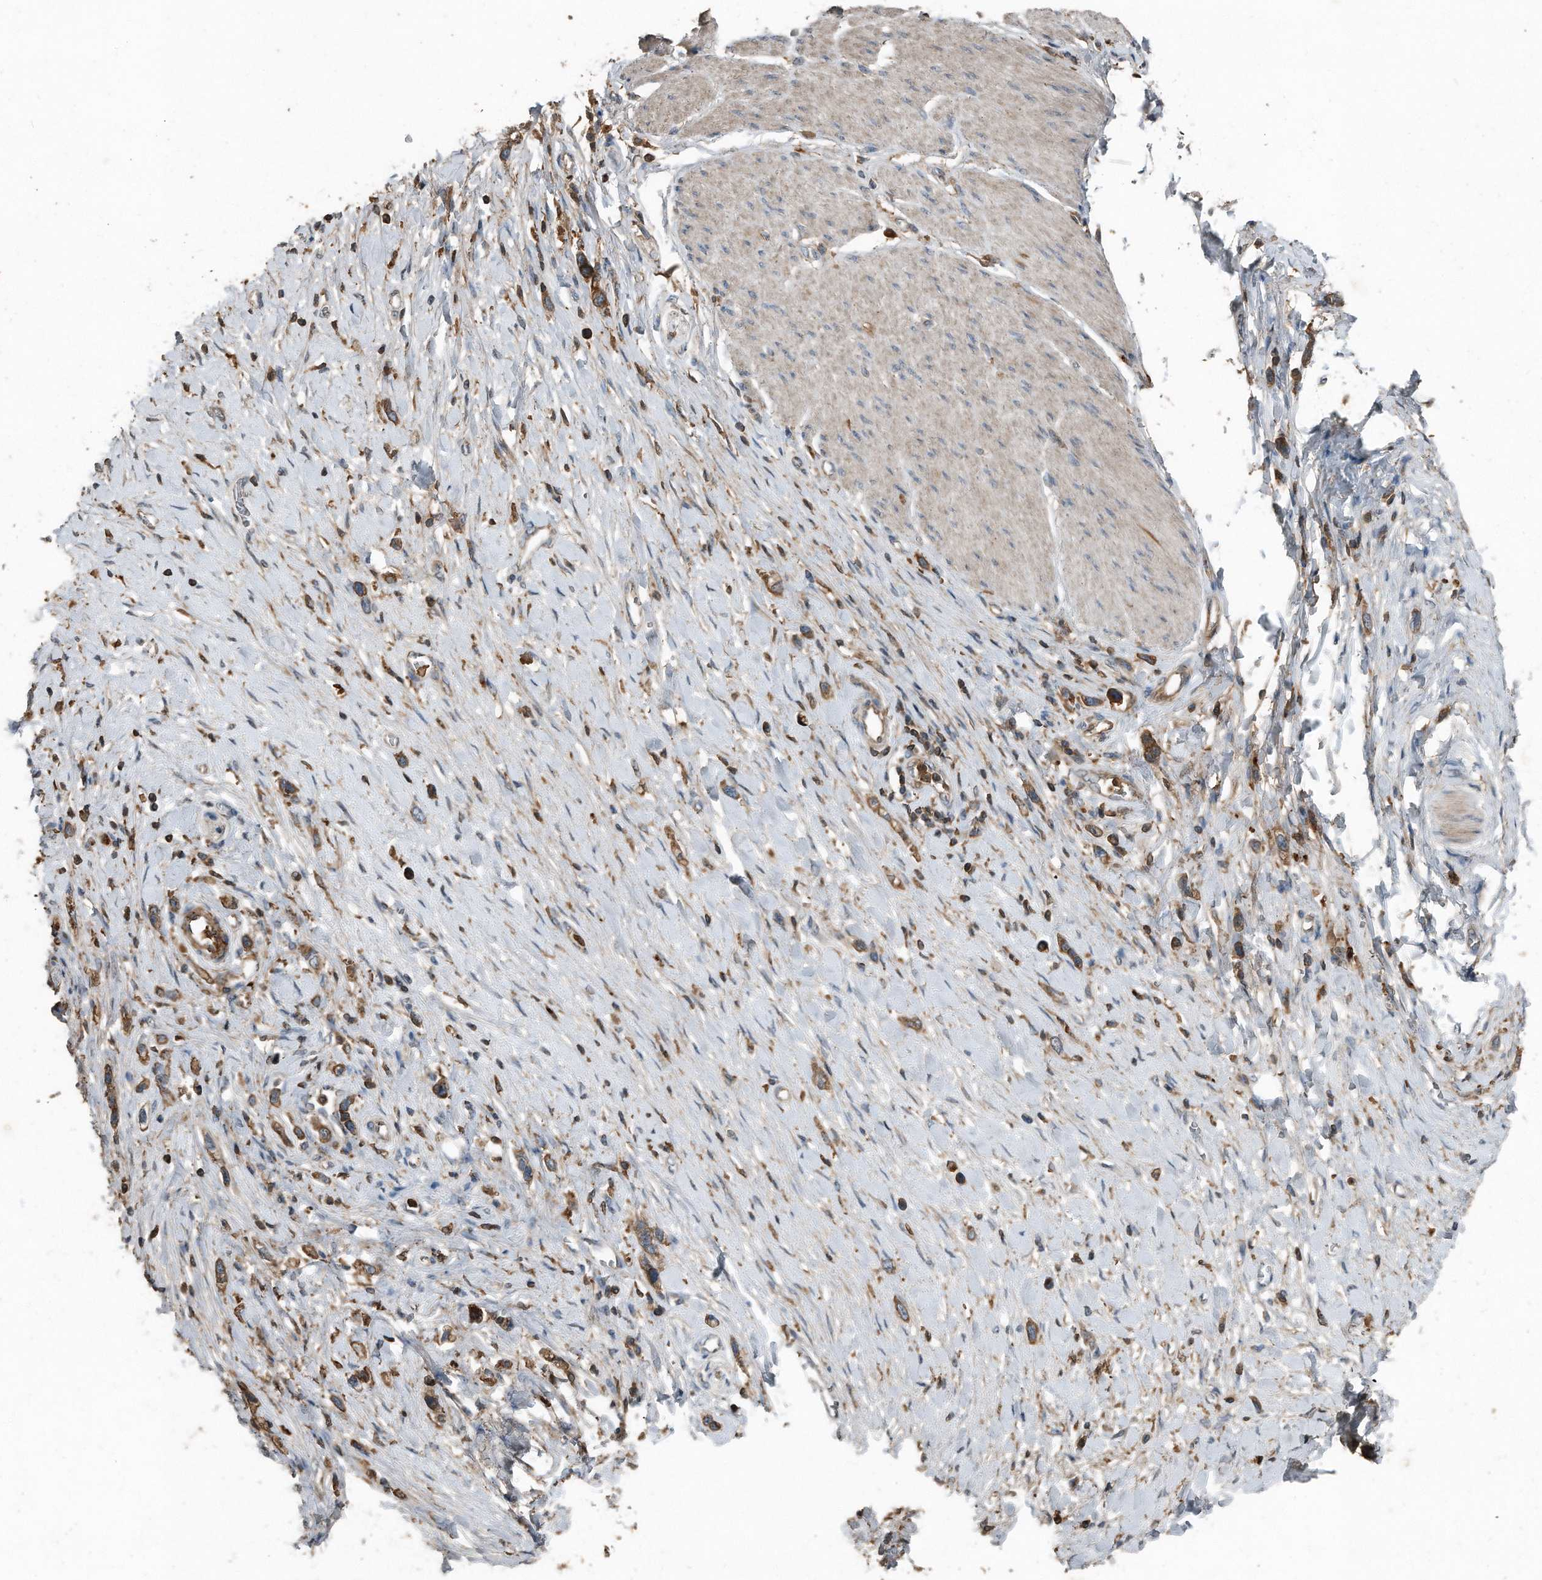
{"staining": {"intensity": "moderate", "quantity": ">75%", "location": "cytoplasmic/membranous"}, "tissue": "stomach cancer", "cell_type": "Tumor cells", "image_type": "cancer", "snomed": [{"axis": "morphology", "description": "Adenocarcinoma, NOS"}, {"axis": "topography", "description": "Stomach"}], "caption": "Immunohistochemistry photomicrograph of human stomach adenocarcinoma stained for a protein (brown), which demonstrates medium levels of moderate cytoplasmic/membranous positivity in approximately >75% of tumor cells.", "gene": "C9", "patient": {"sex": "female", "age": 65}}